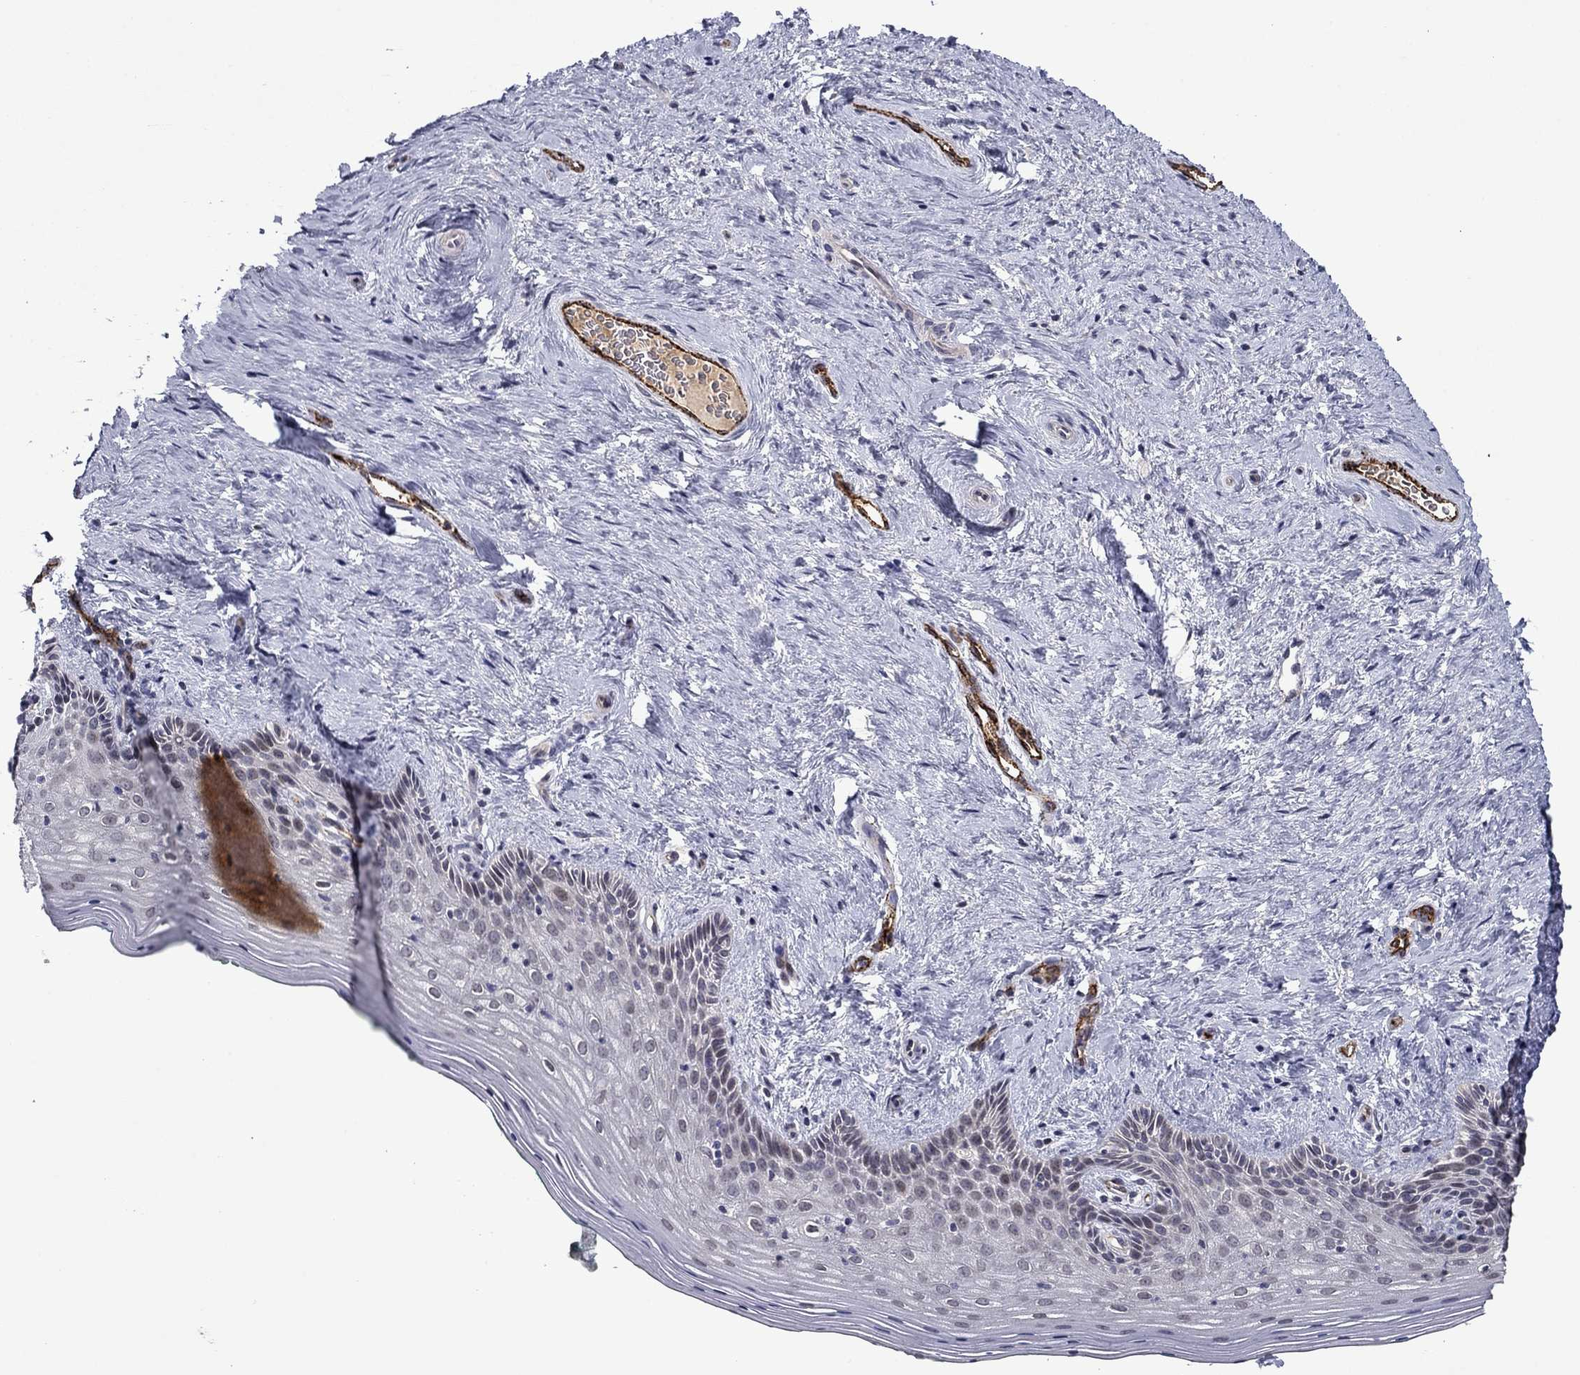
{"staining": {"intensity": "negative", "quantity": "none", "location": "none"}, "tissue": "vagina", "cell_type": "Squamous epithelial cells", "image_type": "normal", "snomed": [{"axis": "morphology", "description": "Normal tissue, NOS"}, {"axis": "topography", "description": "Vagina"}], "caption": "This is an IHC photomicrograph of normal vagina. There is no positivity in squamous epithelial cells.", "gene": "SLITRK1", "patient": {"sex": "female", "age": 45}}